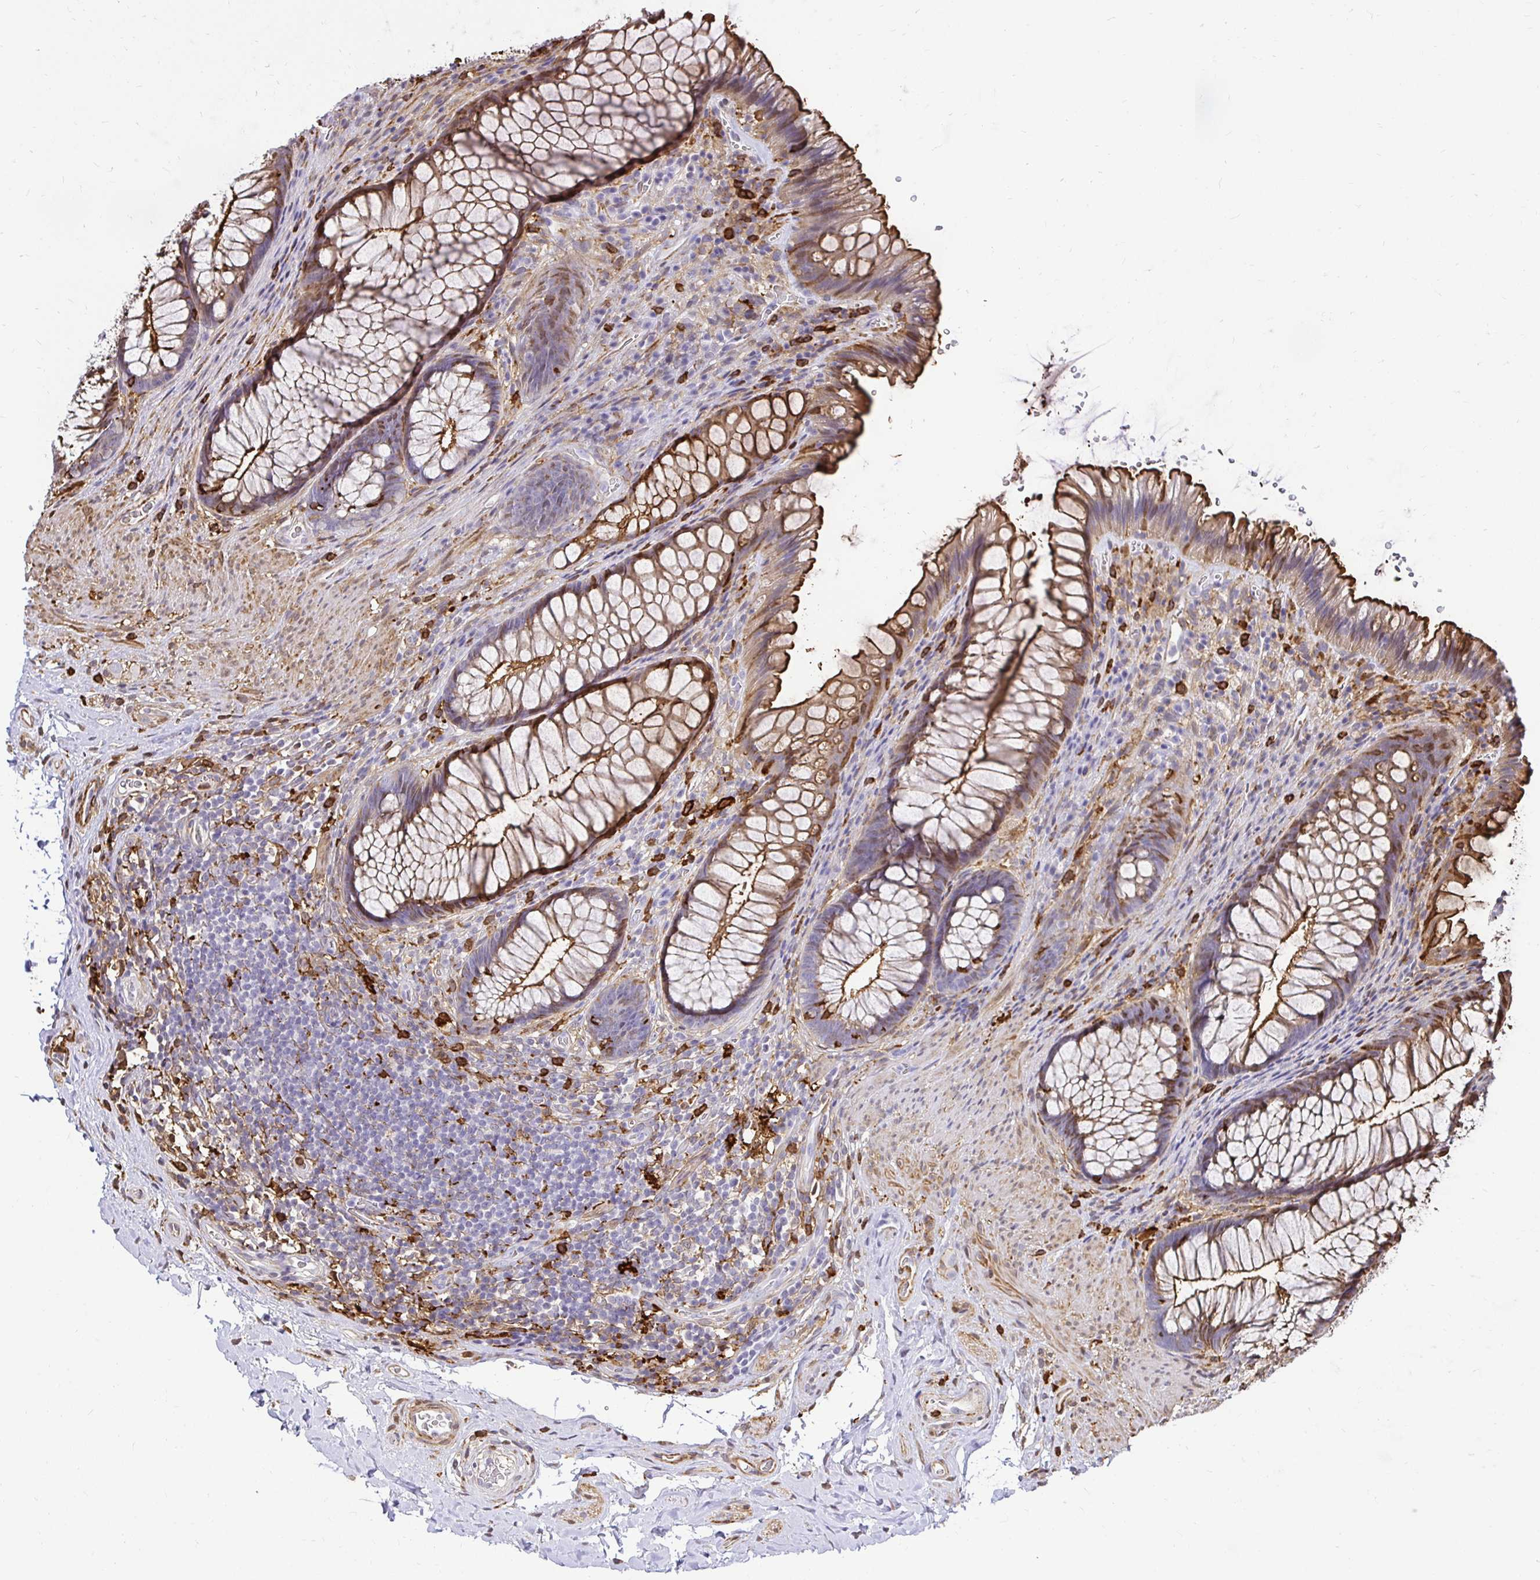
{"staining": {"intensity": "strong", "quantity": ">75%", "location": "cytoplasmic/membranous"}, "tissue": "rectum", "cell_type": "Glandular cells", "image_type": "normal", "snomed": [{"axis": "morphology", "description": "Normal tissue, NOS"}, {"axis": "topography", "description": "Rectum"}], "caption": "DAB immunohistochemical staining of unremarkable human rectum shows strong cytoplasmic/membranous protein expression in approximately >75% of glandular cells.", "gene": "GSN", "patient": {"sex": "male", "age": 53}}